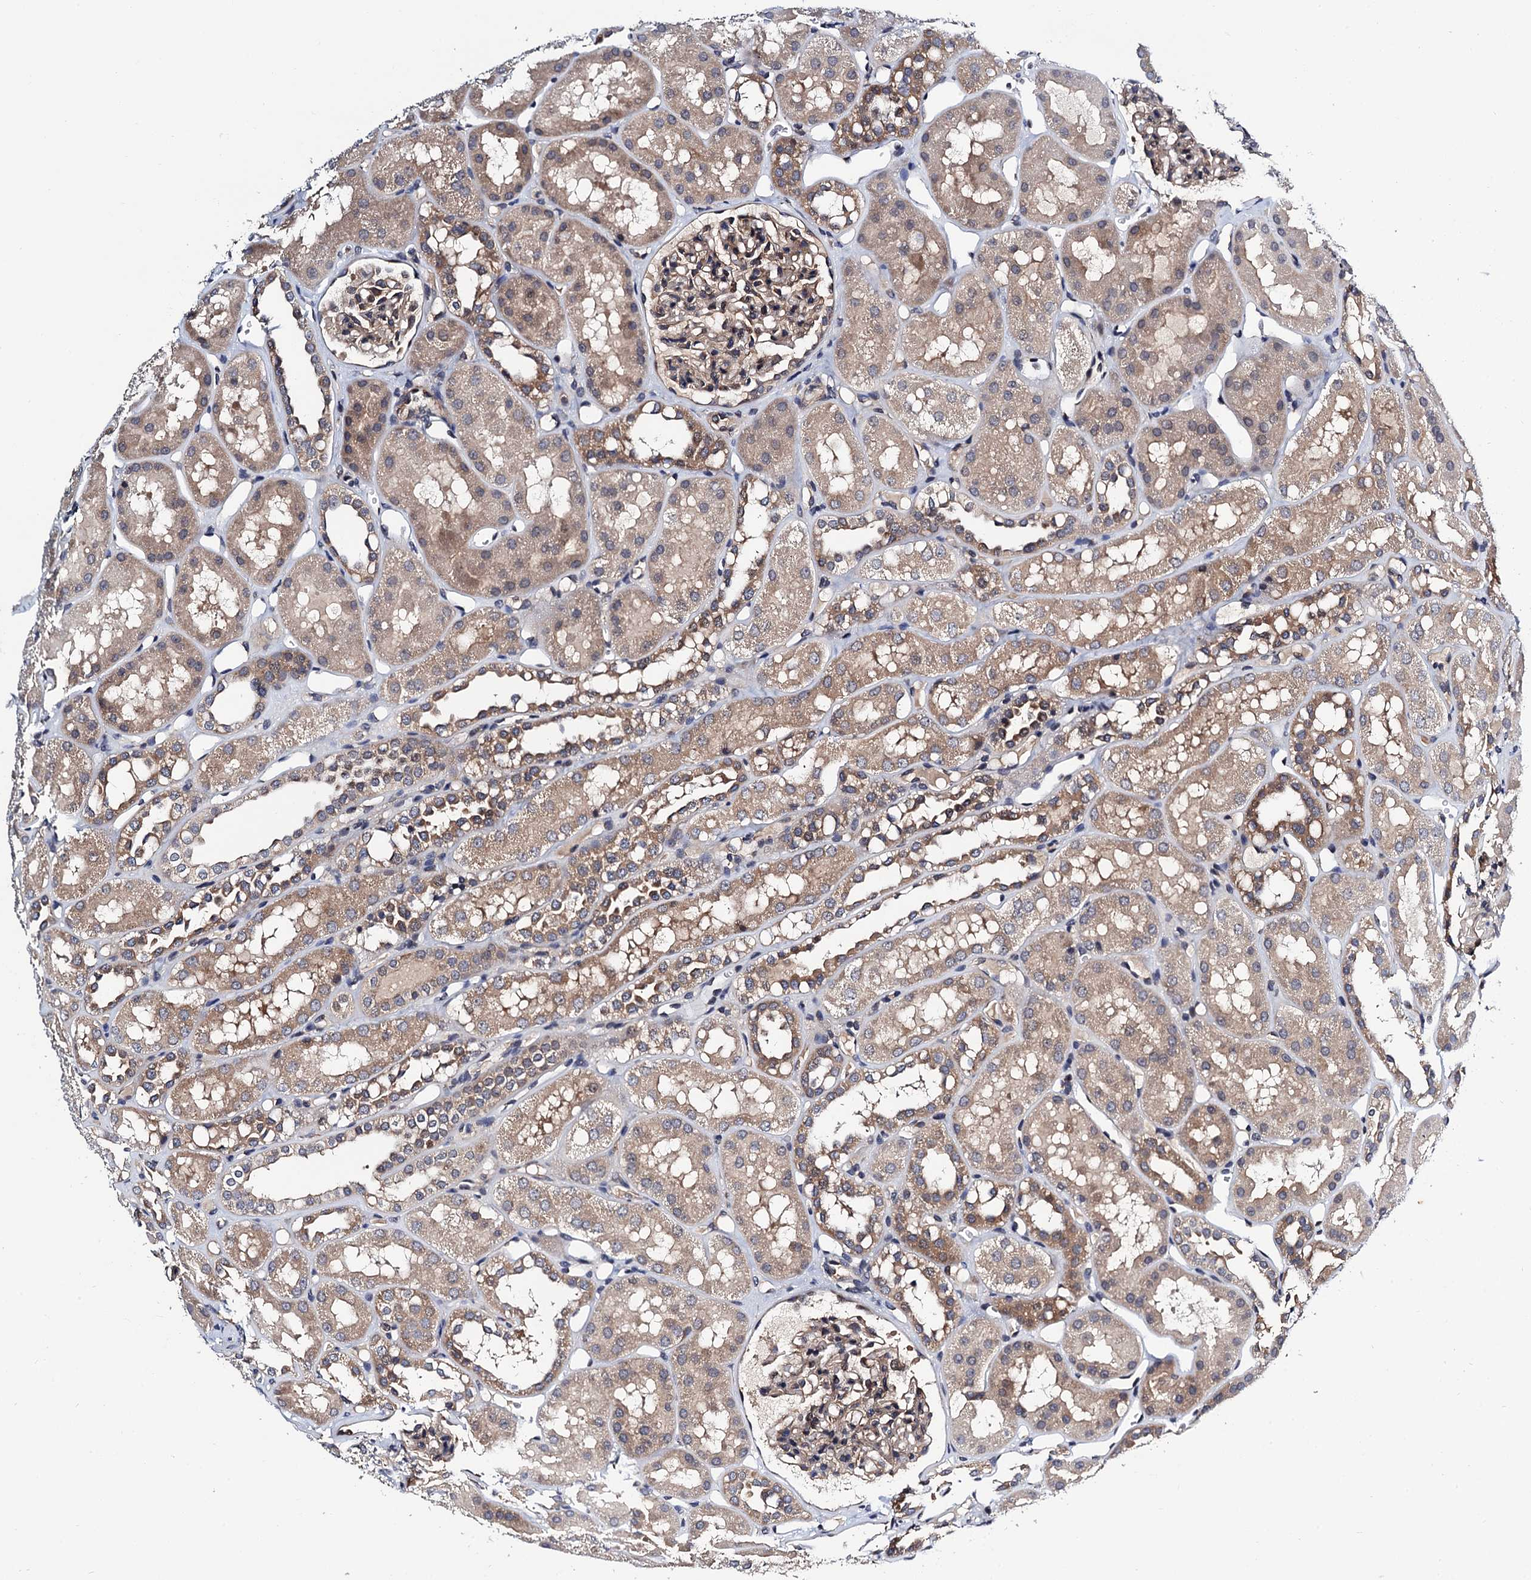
{"staining": {"intensity": "weak", "quantity": ">75%", "location": "cytoplasmic/membranous"}, "tissue": "kidney", "cell_type": "Cells in glomeruli", "image_type": "normal", "snomed": [{"axis": "morphology", "description": "Normal tissue, NOS"}, {"axis": "topography", "description": "Kidney"}], "caption": "High-magnification brightfield microscopy of benign kidney stained with DAB (brown) and counterstained with hematoxylin (blue). cells in glomeruli exhibit weak cytoplasmic/membranous positivity is identified in about>75% of cells. The staining was performed using DAB, with brown indicating positive protein expression. Nuclei are stained blue with hematoxylin.", "gene": "NAA16", "patient": {"sex": "male", "age": 16}}